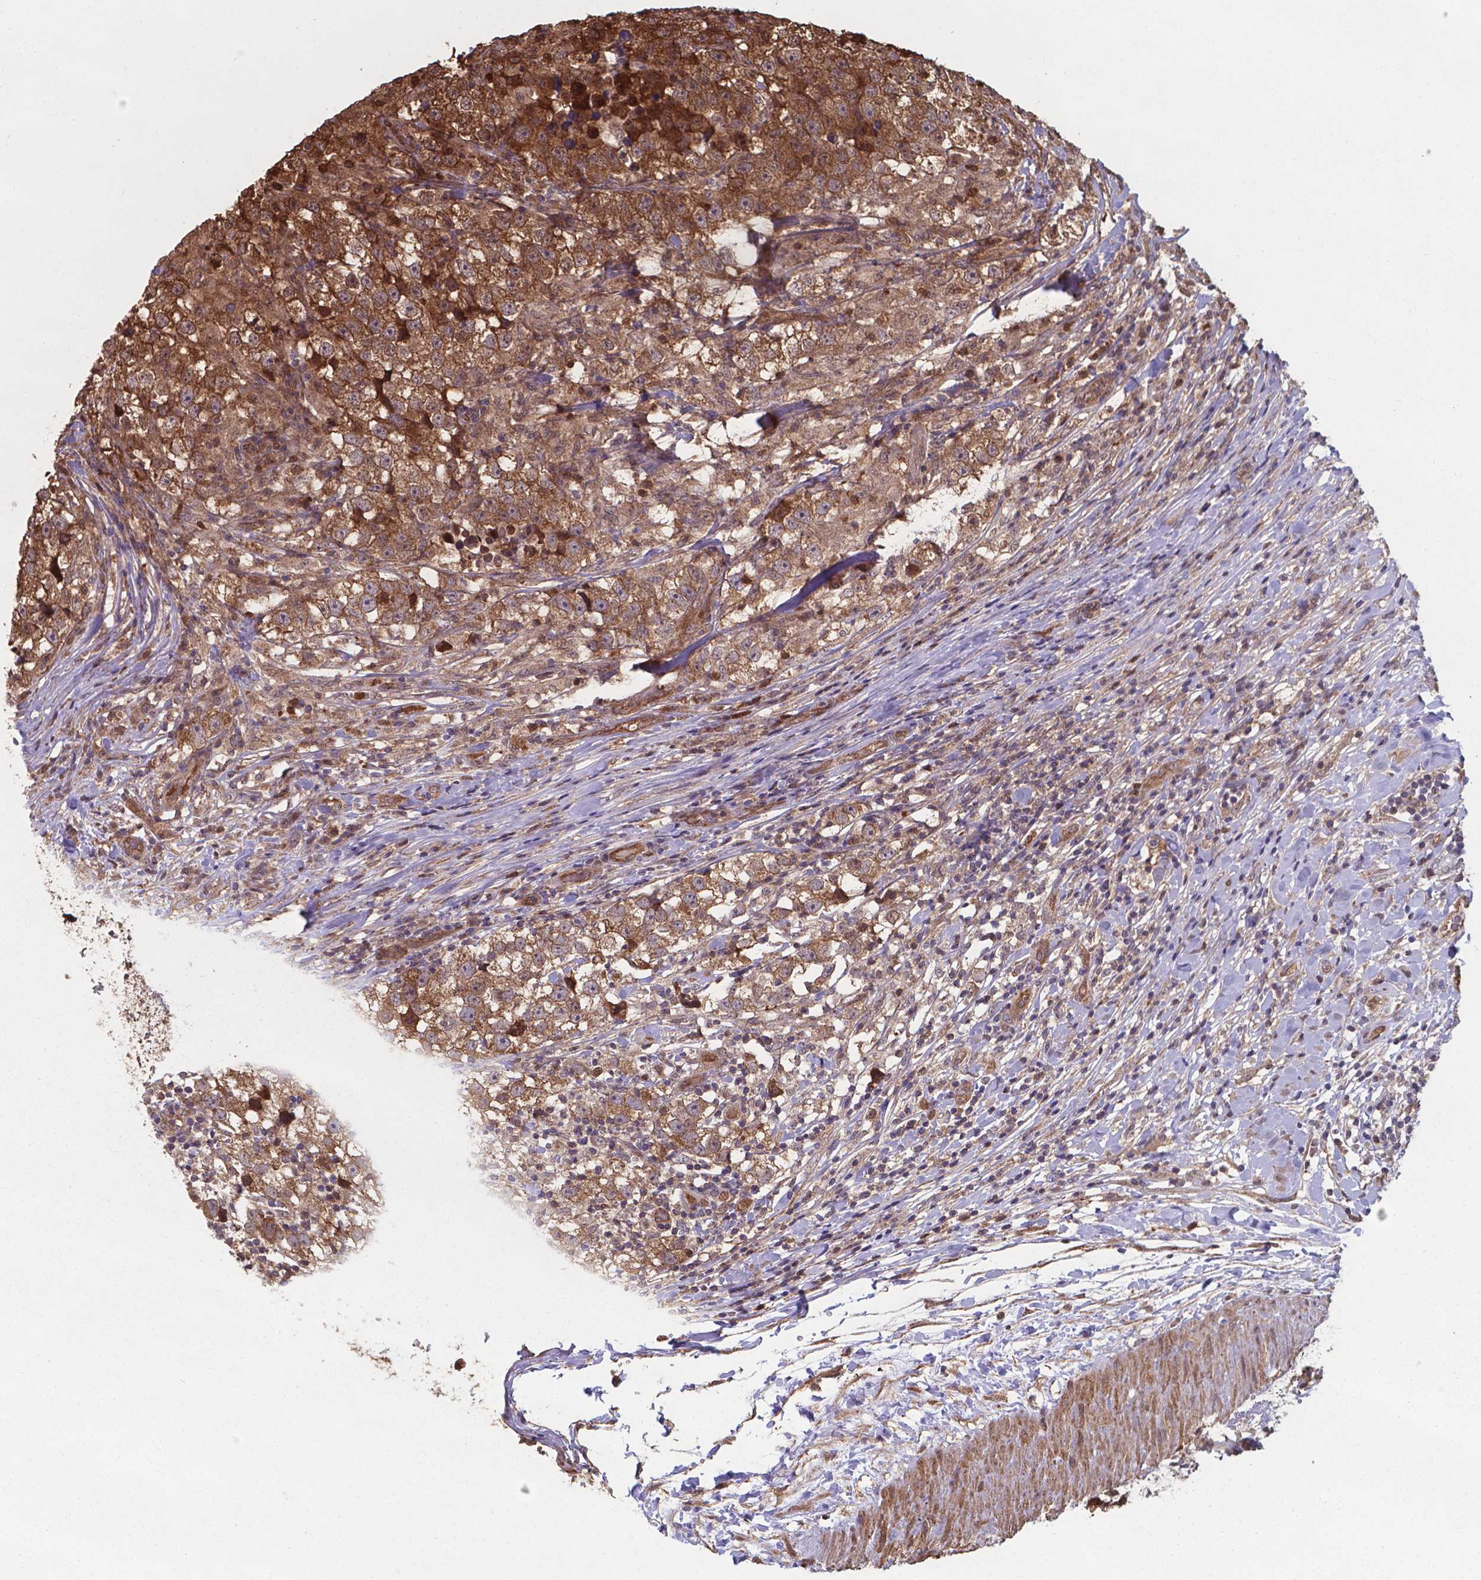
{"staining": {"intensity": "moderate", "quantity": ">75%", "location": "cytoplasmic/membranous,nuclear"}, "tissue": "testis cancer", "cell_type": "Tumor cells", "image_type": "cancer", "snomed": [{"axis": "morphology", "description": "Seminoma, NOS"}, {"axis": "topography", "description": "Testis"}], "caption": "Testis seminoma stained with DAB (3,3'-diaminobenzidine) immunohistochemistry (IHC) shows medium levels of moderate cytoplasmic/membranous and nuclear staining in approximately >75% of tumor cells. (DAB (3,3'-diaminobenzidine) IHC with brightfield microscopy, high magnification).", "gene": "CHP2", "patient": {"sex": "male", "age": 46}}